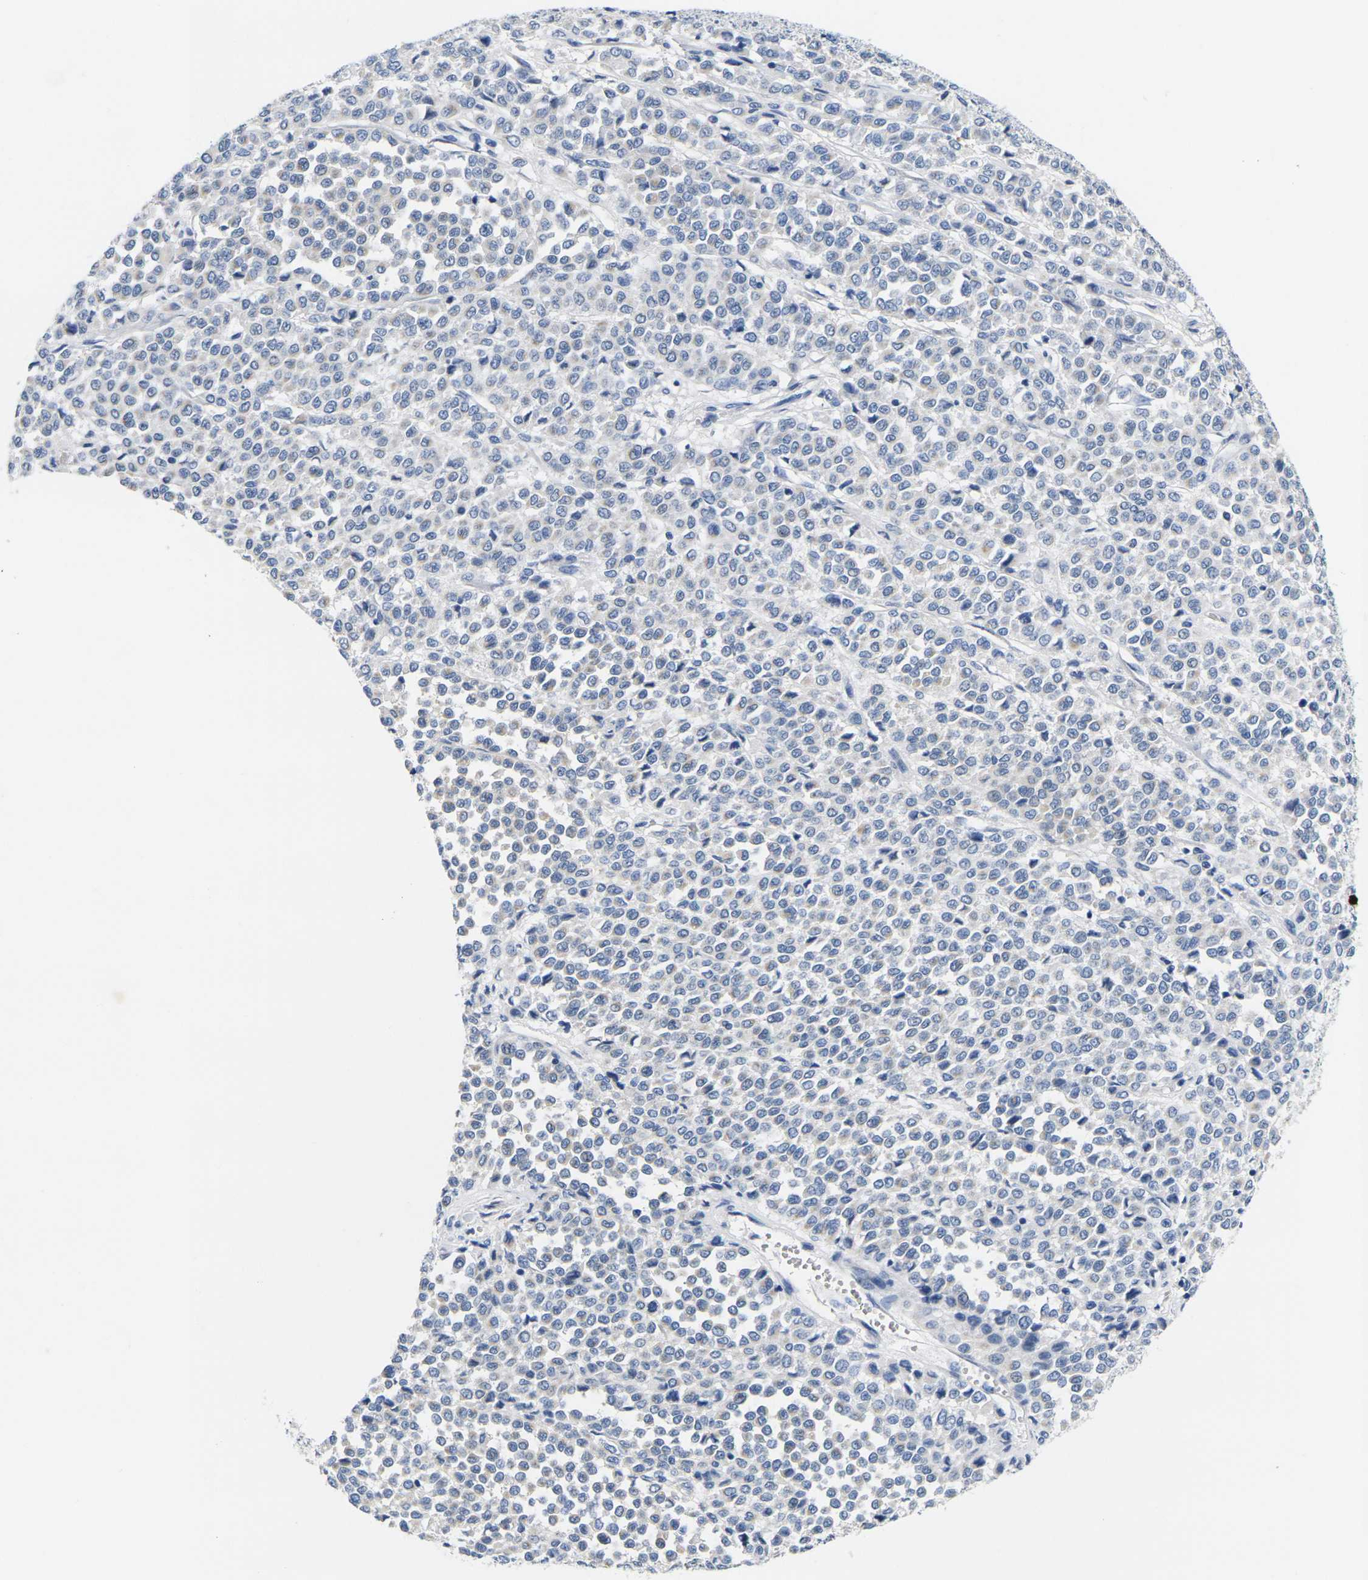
{"staining": {"intensity": "weak", "quantity": "<25%", "location": "cytoplasmic/membranous"}, "tissue": "melanoma", "cell_type": "Tumor cells", "image_type": "cancer", "snomed": [{"axis": "morphology", "description": "Malignant melanoma, Metastatic site"}, {"axis": "topography", "description": "Pancreas"}], "caption": "Immunohistochemical staining of melanoma demonstrates no significant positivity in tumor cells.", "gene": "NOCT", "patient": {"sex": "female", "age": 30}}